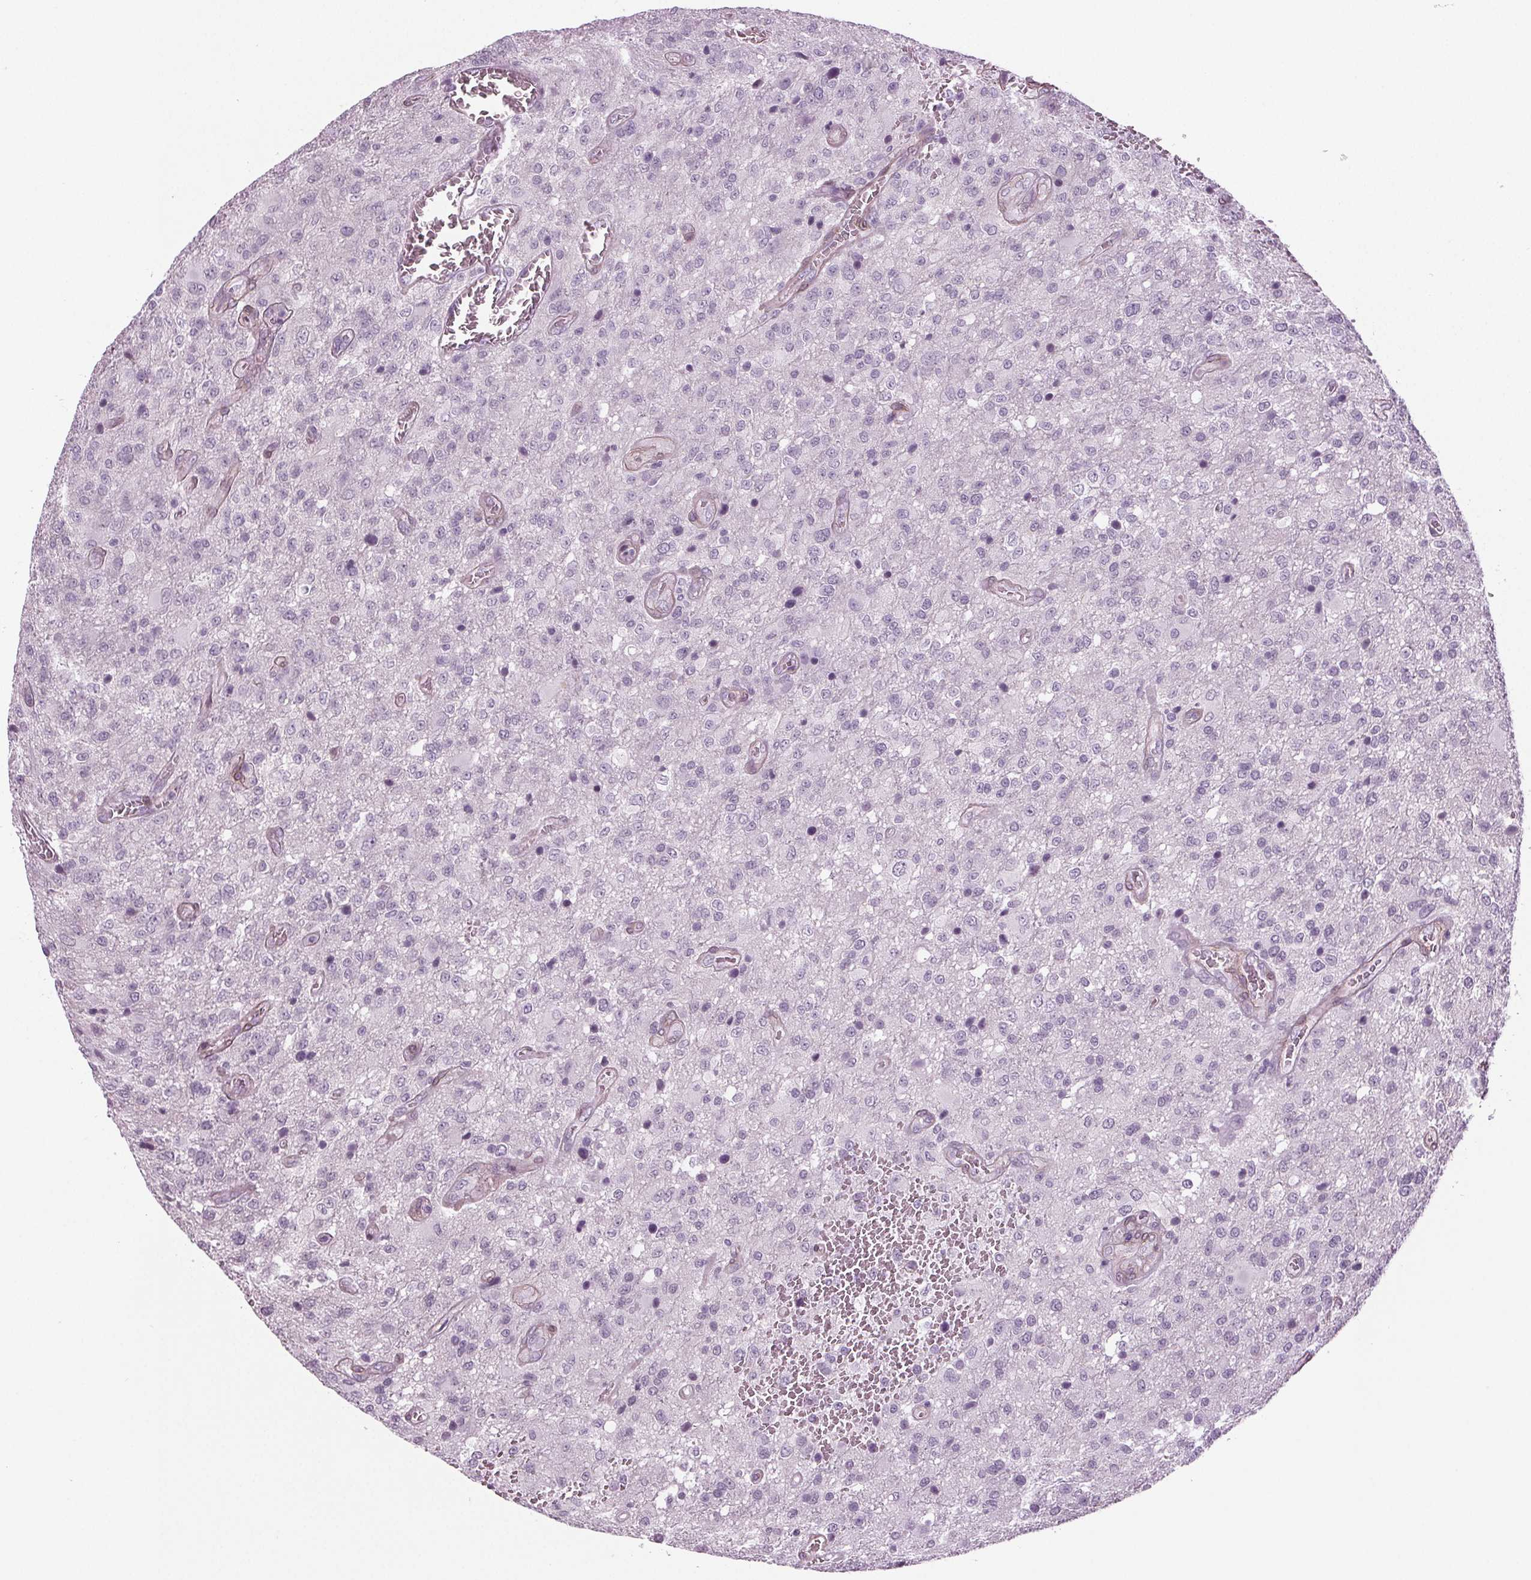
{"staining": {"intensity": "negative", "quantity": "none", "location": "none"}, "tissue": "glioma", "cell_type": "Tumor cells", "image_type": "cancer", "snomed": [{"axis": "morphology", "description": "Glioma, malignant, Low grade"}, {"axis": "topography", "description": "Brain"}], "caption": "This micrograph is of glioma stained with immunohistochemistry (IHC) to label a protein in brown with the nuclei are counter-stained blue. There is no staining in tumor cells.", "gene": "BHLHE22", "patient": {"sex": "male", "age": 66}}